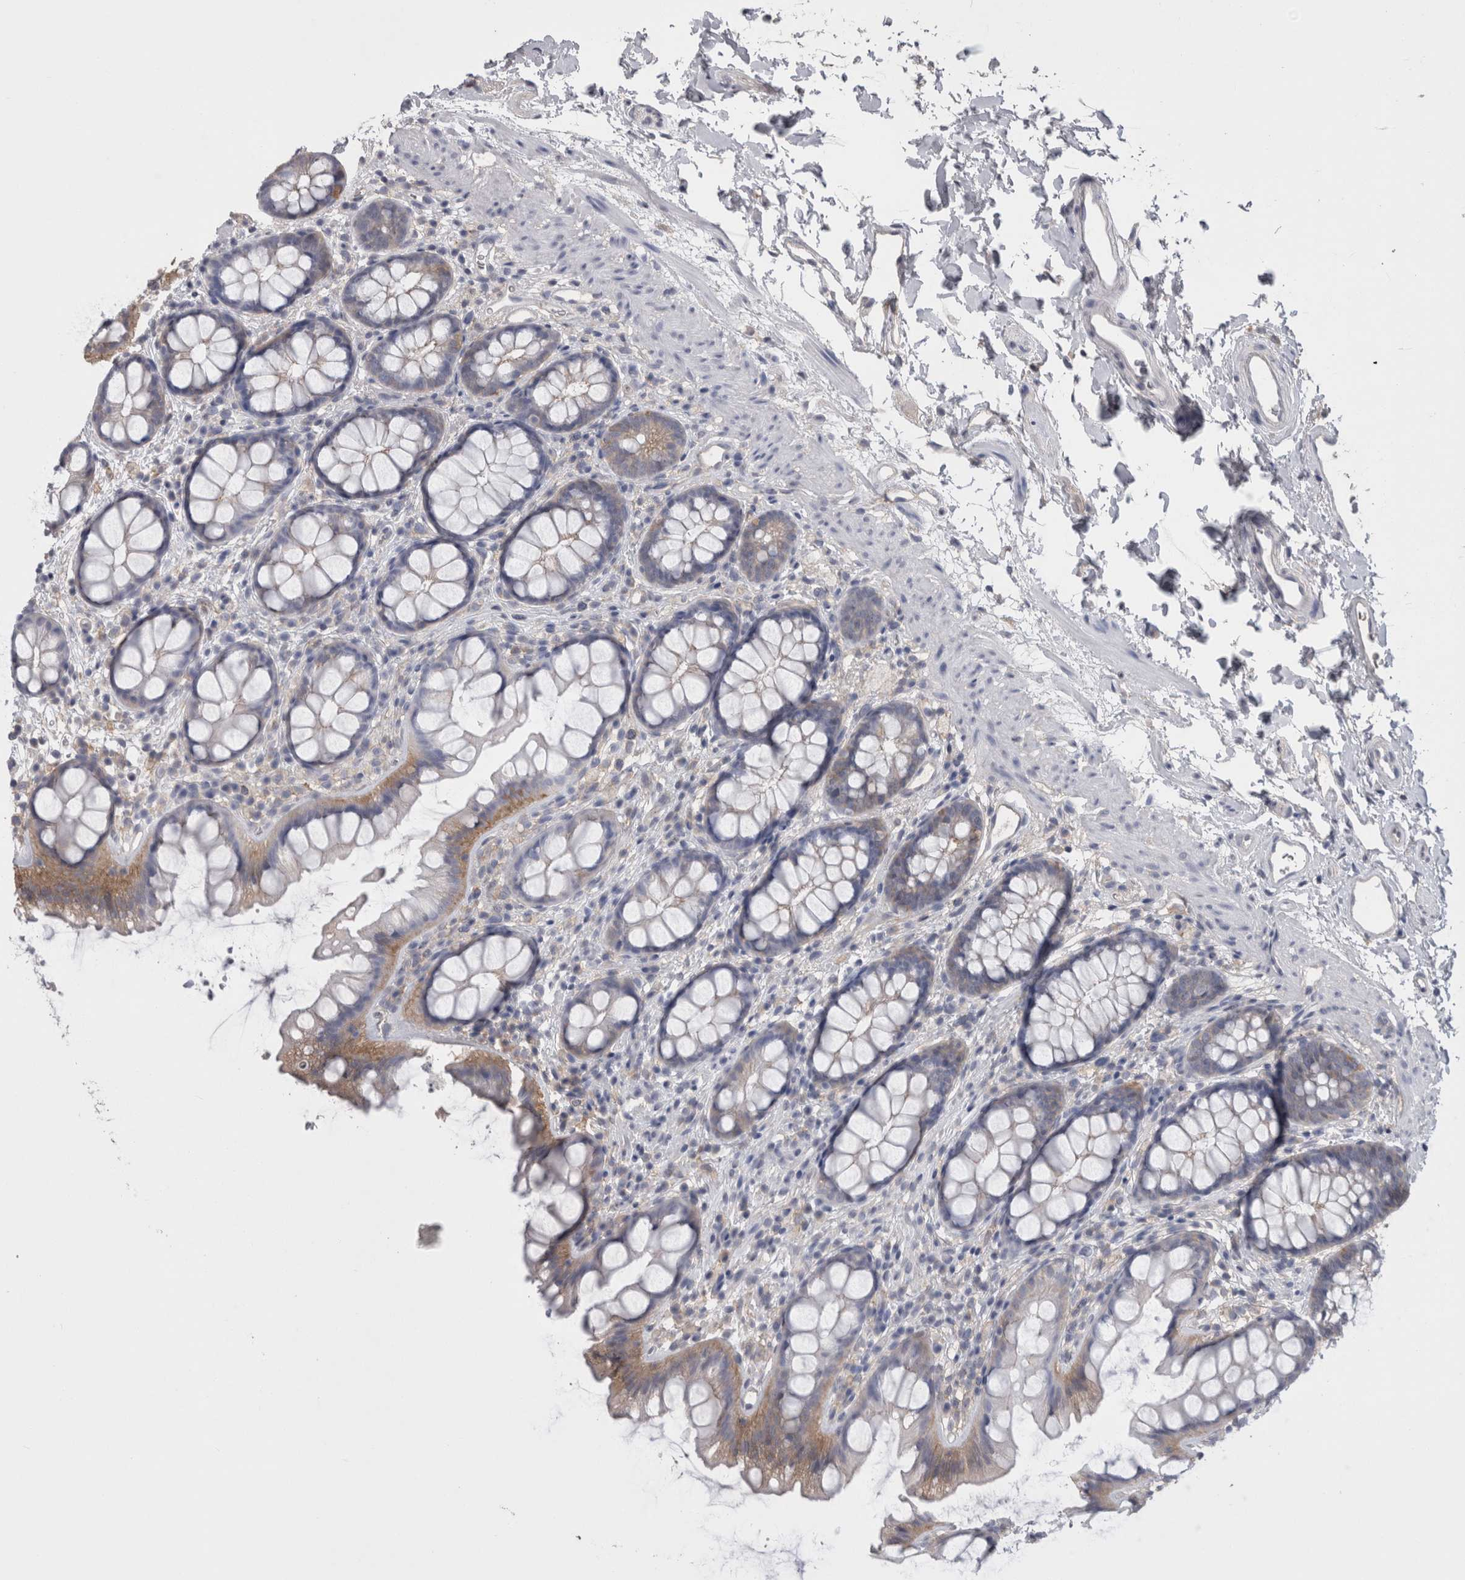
{"staining": {"intensity": "moderate", "quantity": "<25%", "location": "cytoplasmic/membranous"}, "tissue": "rectum", "cell_type": "Glandular cells", "image_type": "normal", "snomed": [{"axis": "morphology", "description": "Normal tissue, NOS"}, {"axis": "topography", "description": "Rectum"}], "caption": "Glandular cells show moderate cytoplasmic/membranous positivity in approximately <25% of cells in unremarkable rectum. The protein of interest is stained brown, and the nuclei are stained in blue (DAB IHC with brightfield microscopy, high magnification).", "gene": "NECTIN2", "patient": {"sex": "female", "age": 65}}